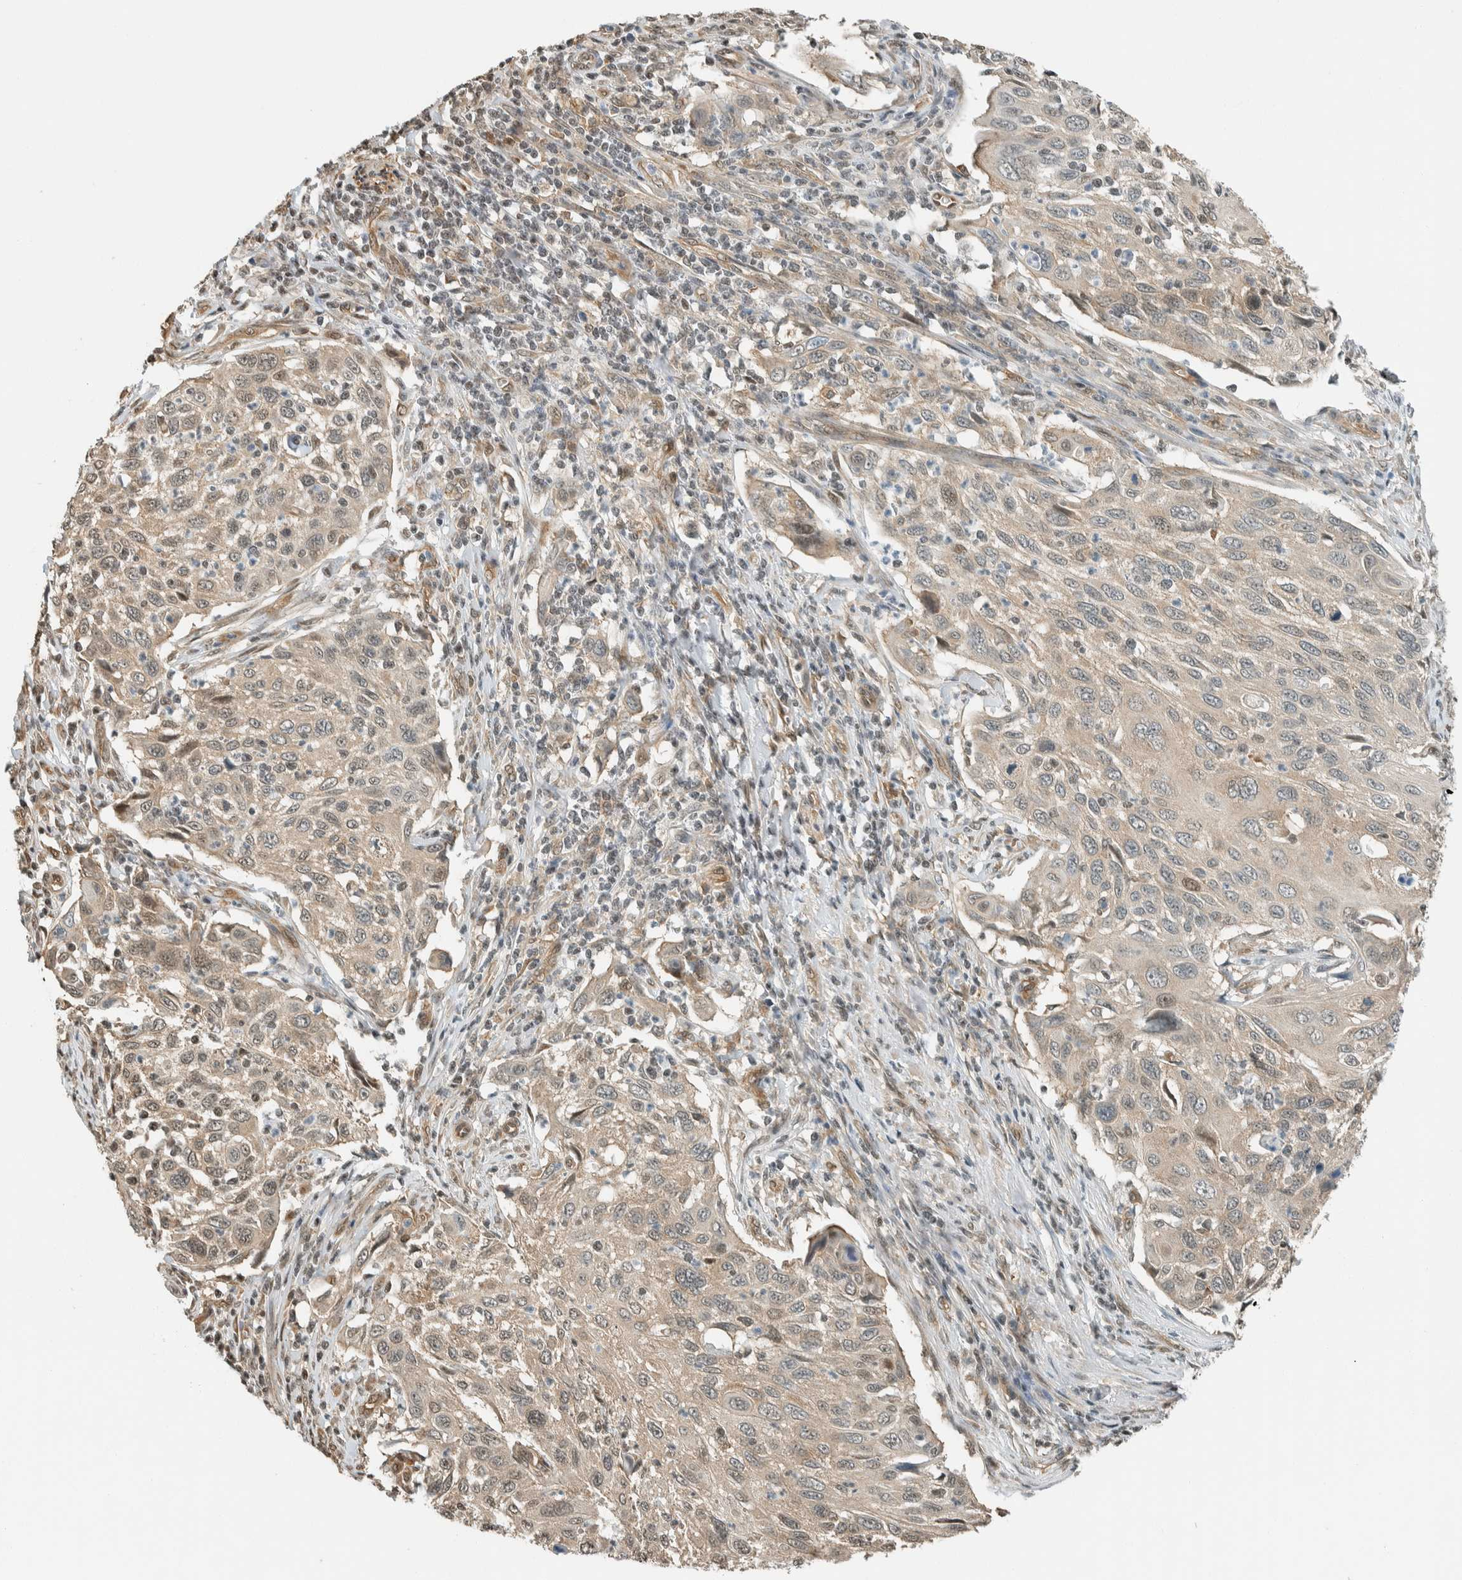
{"staining": {"intensity": "weak", "quantity": ">75%", "location": "cytoplasmic/membranous,nuclear"}, "tissue": "cervical cancer", "cell_type": "Tumor cells", "image_type": "cancer", "snomed": [{"axis": "morphology", "description": "Squamous cell carcinoma, NOS"}, {"axis": "topography", "description": "Cervix"}], "caption": "Tumor cells display low levels of weak cytoplasmic/membranous and nuclear expression in approximately >75% of cells in human squamous cell carcinoma (cervical).", "gene": "NIBAN2", "patient": {"sex": "female", "age": 70}}